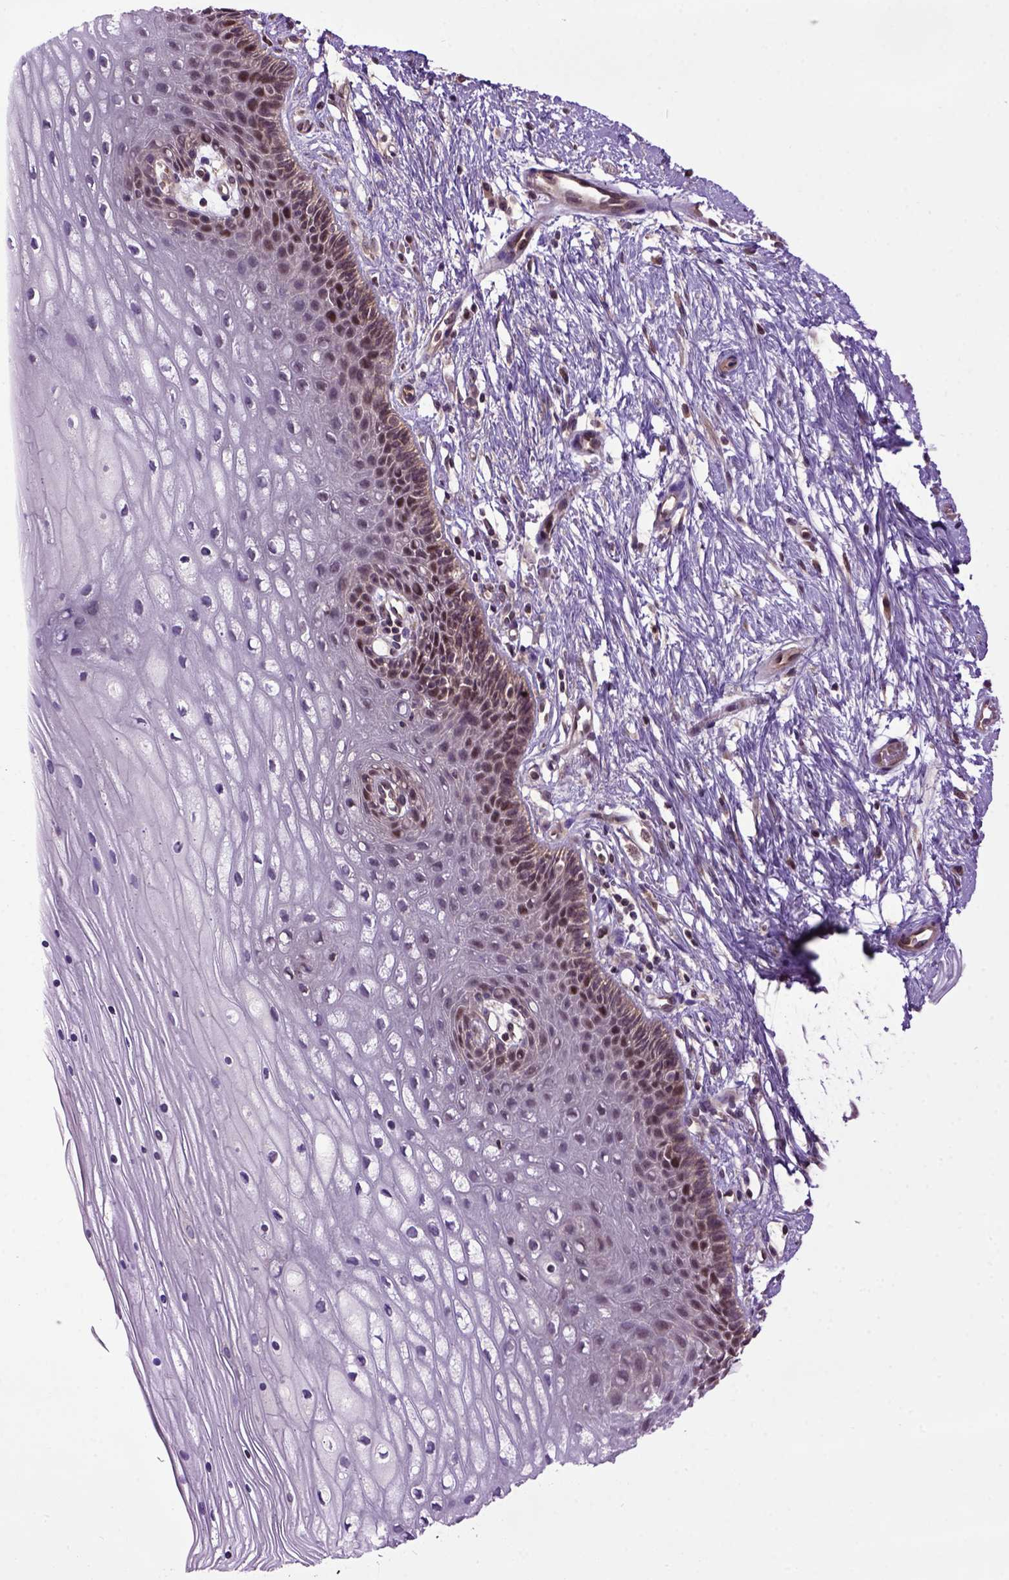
{"staining": {"intensity": "weak", "quantity": ">75%", "location": "cytoplasmic/membranous,nuclear"}, "tissue": "cervix", "cell_type": "Glandular cells", "image_type": "normal", "snomed": [{"axis": "morphology", "description": "Normal tissue, NOS"}, {"axis": "topography", "description": "Cervix"}], "caption": "Immunohistochemistry (DAB (3,3'-diaminobenzidine)) staining of normal human cervix shows weak cytoplasmic/membranous,nuclear protein positivity in about >75% of glandular cells. The protein is stained brown, and the nuclei are stained in blue (DAB (3,3'-diaminobenzidine) IHC with brightfield microscopy, high magnification).", "gene": "WDR48", "patient": {"sex": "female", "age": 35}}